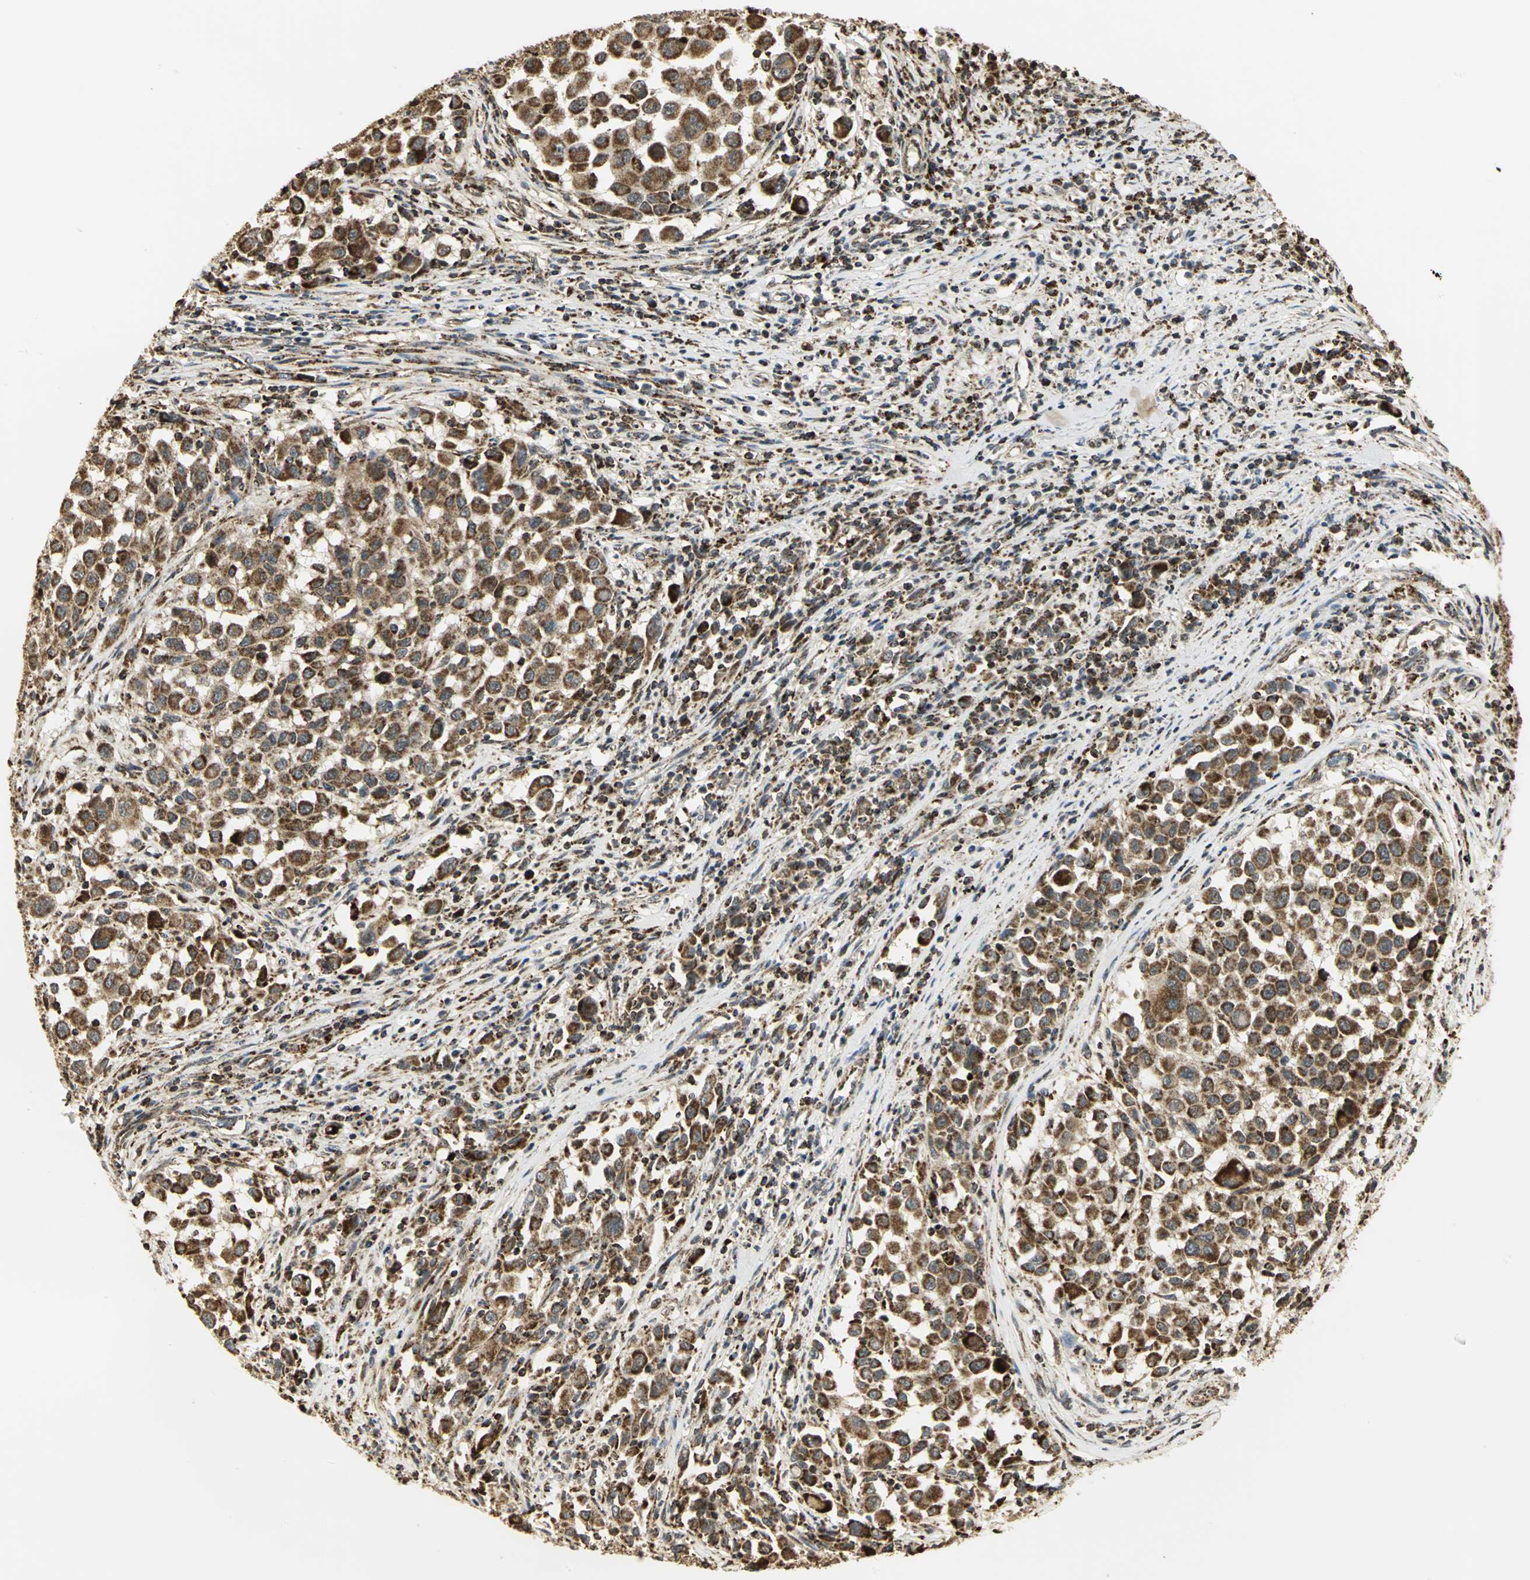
{"staining": {"intensity": "strong", "quantity": ">75%", "location": "cytoplasmic/membranous"}, "tissue": "melanoma", "cell_type": "Tumor cells", "image_type": "cancer", "snomed": [{"axis": "morphology", "description": "Malignant melanoma, Metastatic site"}, {"axis": "topography", "description": "Lymph node"}], "caption": "Strong cytoplasmic/membranous protein positivity is seen in about >75% of tumor cells in malignant melanoma (metastatic site). Using DAB (brown) and hematoxylin (blue) stains, captured at high magnification using brightfield microscopy.", "gene": "VDAC1", "patient": {"sex": "male", "age": 61}}